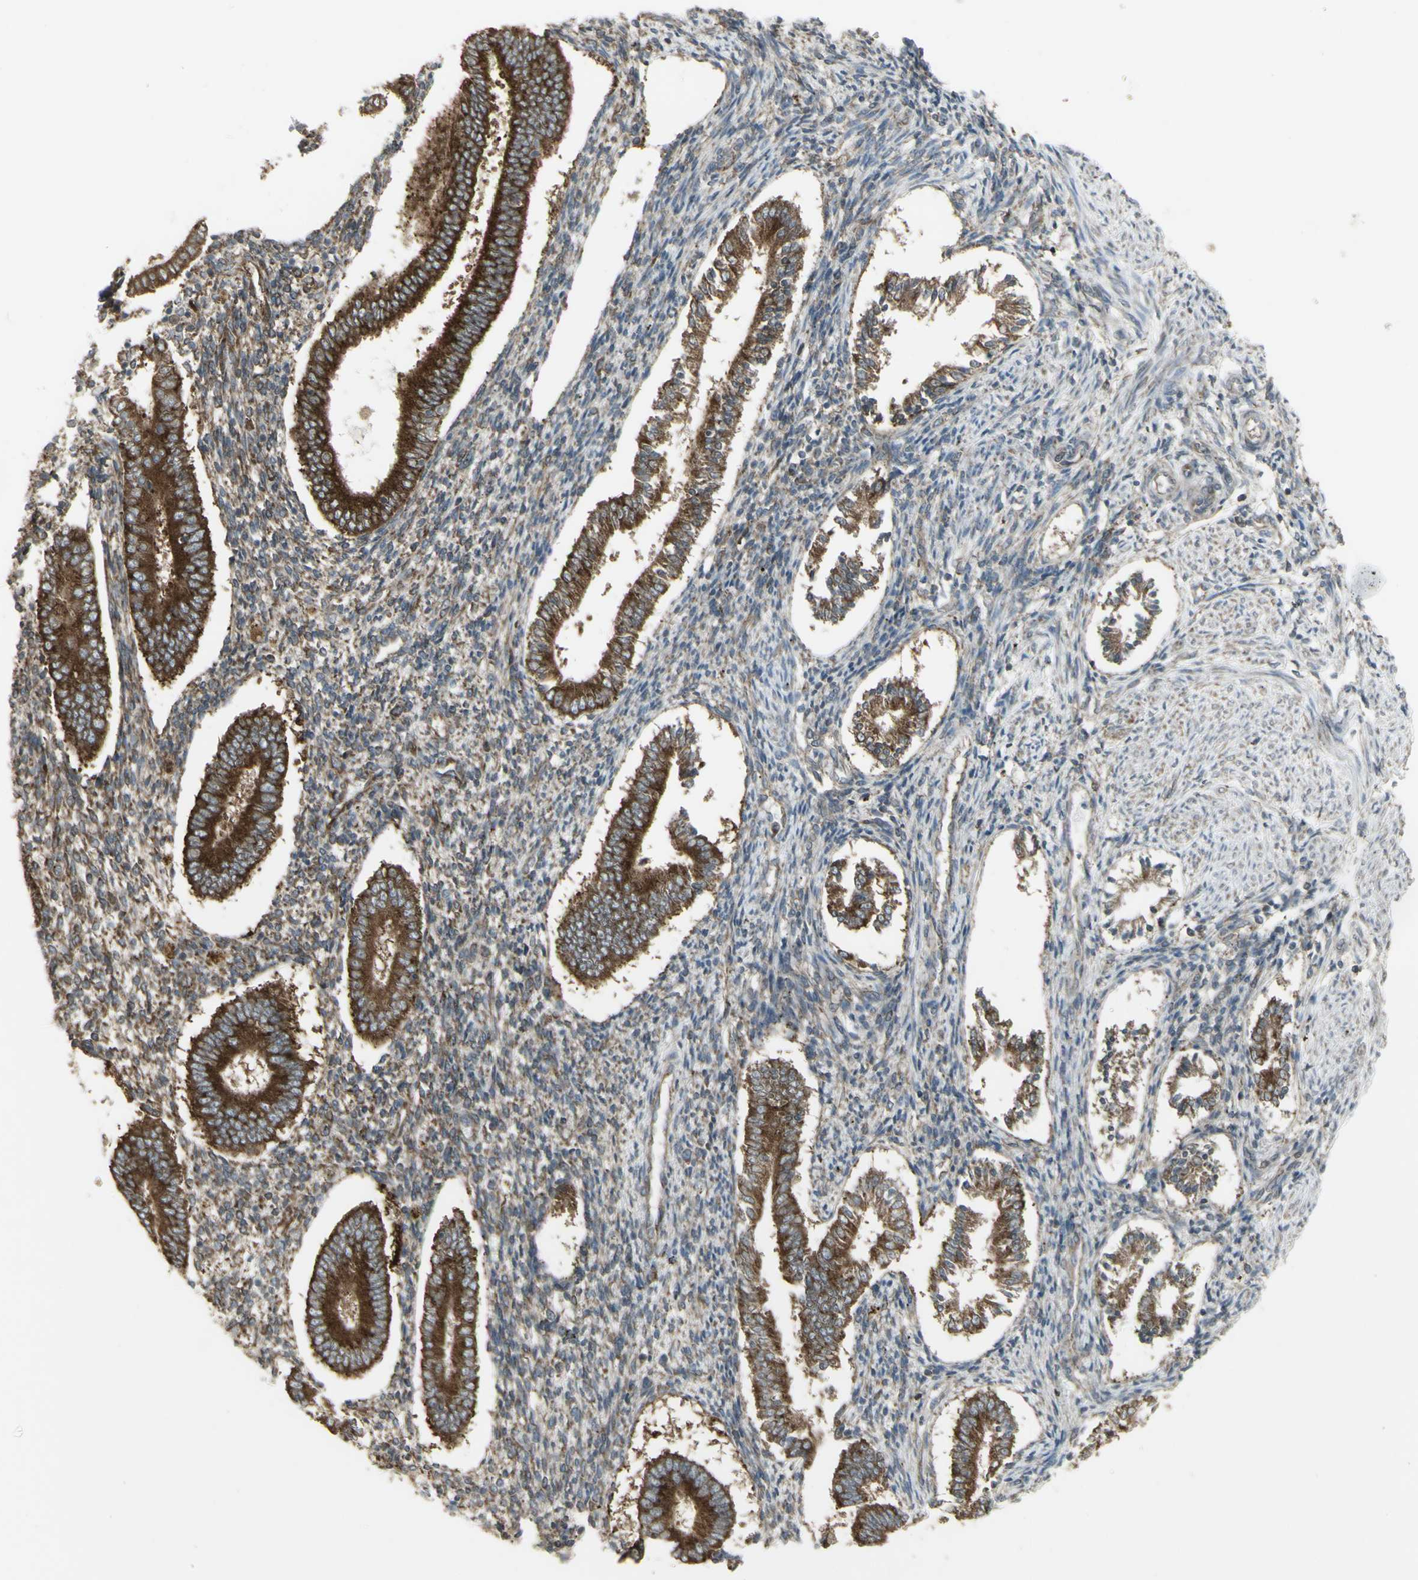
{"staining": {"intensity": "moderate", "quantity": ">75%", "location": "cytoplasmic/membranous"}, "tissue": "endometrium", "cell_type": "Cells in endometrial stroma", "image_type": "normal", "snomed": [{"axis": "morphology", "description": "Normal tissue, NOS"}, {"axis": "topography", "description": "Endometrium"}], "caption": "Benign endometrium demonstrates moderate cytoplasmic/membranous positivity in about >75% of cells in endometrial stroma, visualized by immunohistochemistry.", "gene": "FKBP3", "patient": {"sex": "female", "age": 42}}